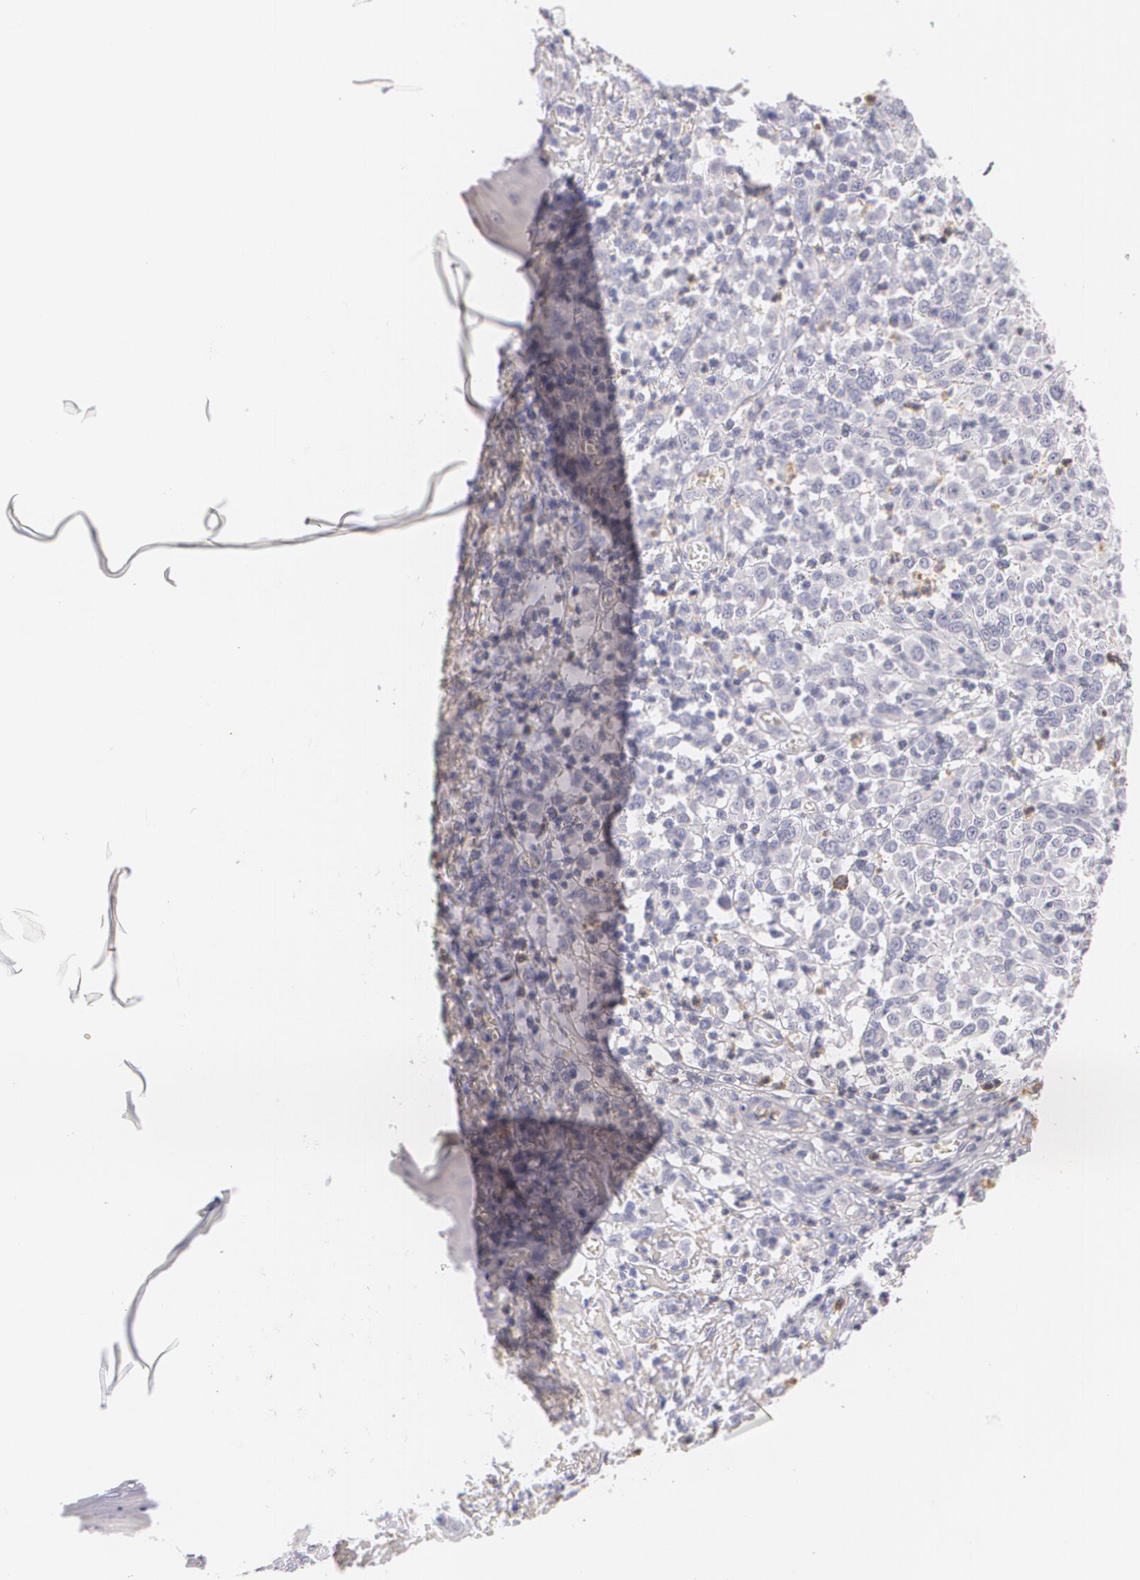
{"staining": {"intensity": "negative", "quantity": "none", "location": "none"}, "tissue": "melanoma", "cell_type": "Tumor cells", "image_type": "cancer", "snomed": [{"axis": "morphology", "description": "Malignant melanoma, NOS"}, {"axis": "topography", "description": "Skin"}], "caption": "High magnification brightfield microscopy of melanoma stained with DAB (3,3'-diaminobenzidine) (brown) and counterstained with hematoxylin (blue): tumor cells show no significant staining.", "gene": "FAM181A", "patient": {"sex": "female", "age": 49}}